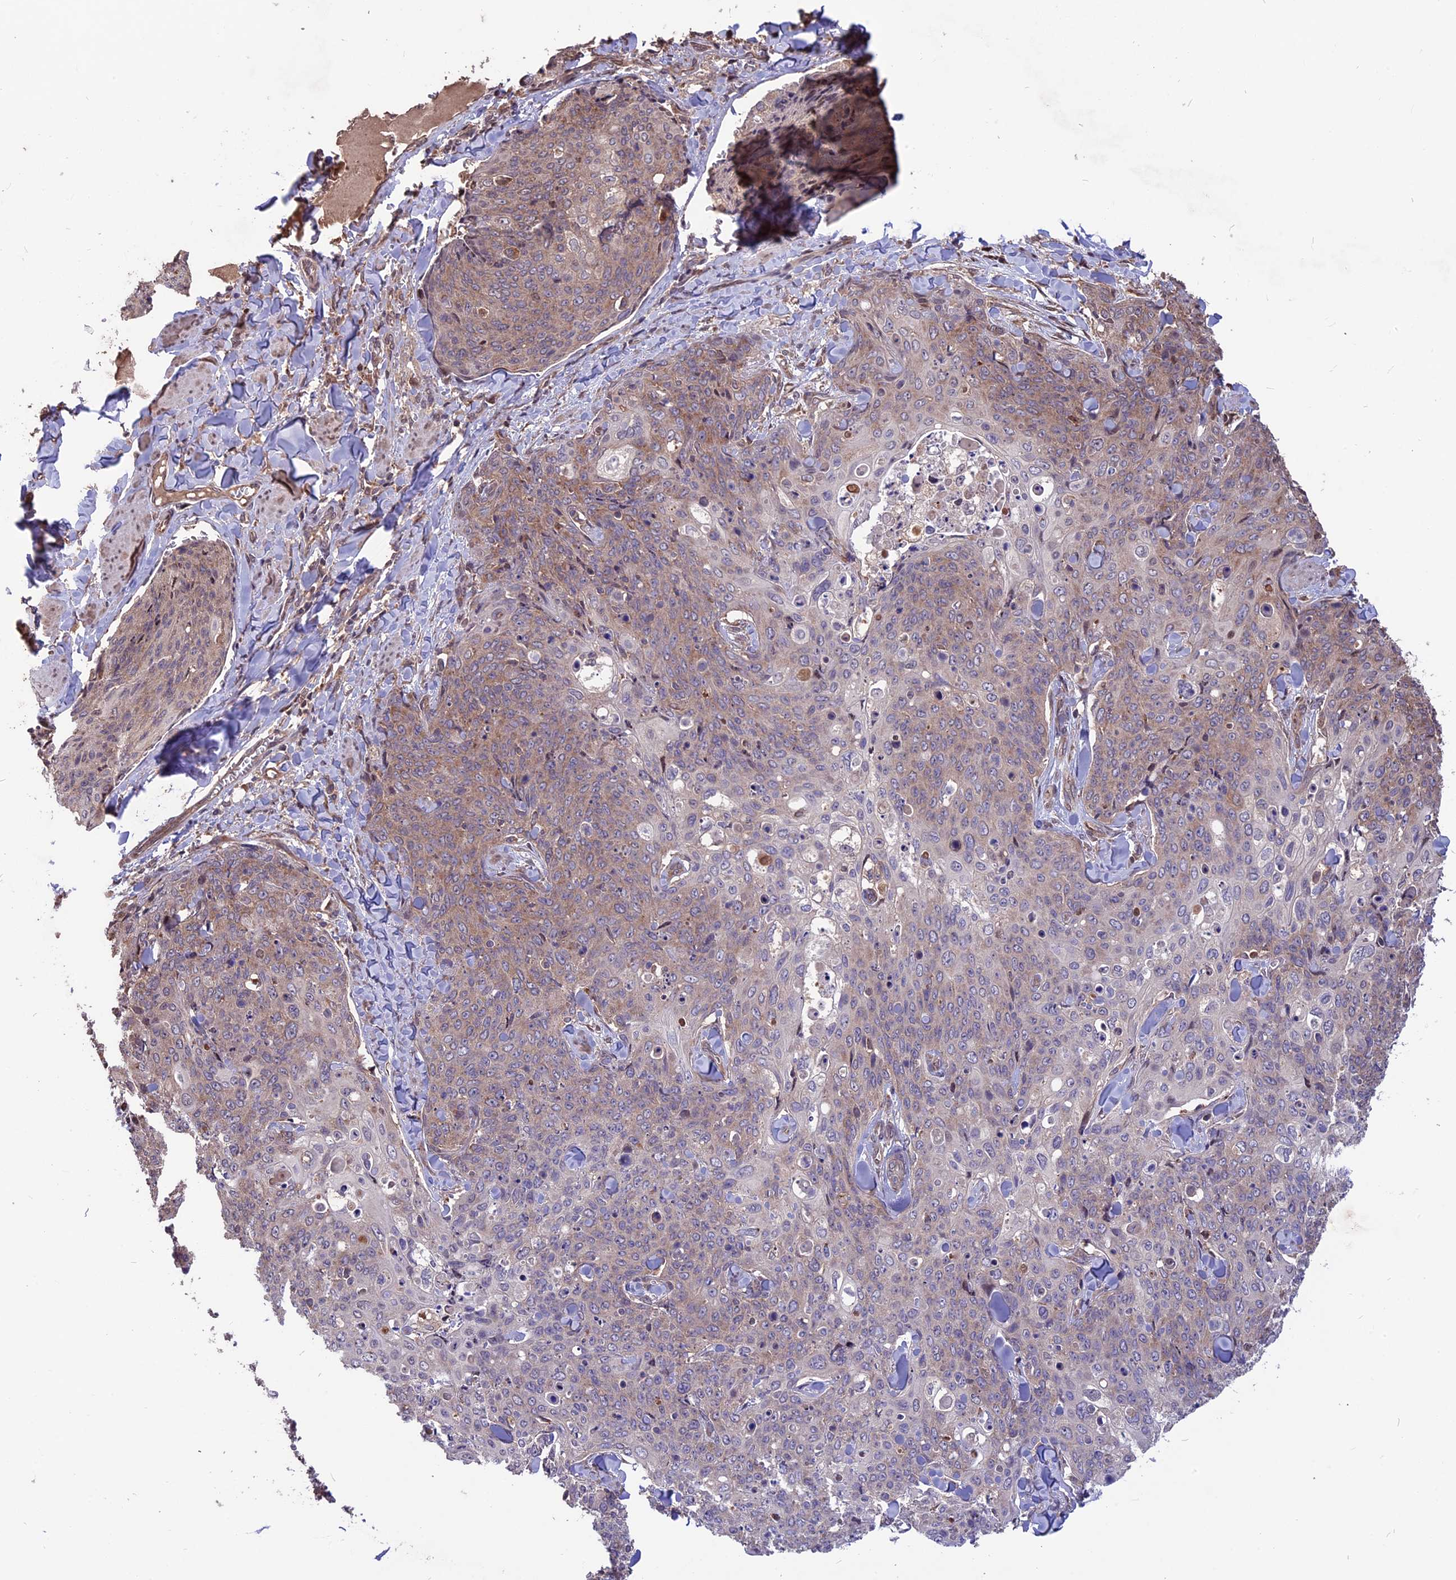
{"staining": {"intensity": "weak", "quantity": "<25%", "location": "cytoplasmic/membranous"}, "tissue": "skin cancer", "cell_type": "Tumor cells", "image_type": "cancer", "snomed": [{"axis": "morphology", "description": "Squamous cell carcinoma, NOS"}, {"axis": "topography", "description": "Skin"}, {"axis": "topography", "description": "Vulva"}], "caption": "Immunohistochemistry (IHC) histopathology image of neoplastic tissue: skin cancer stained with DAB reveals no significant protein expression in tumor cells. Nuclei are stained in blue.", "gene": "ZNF598", "patient": {"sex": "female", "age": 85}}